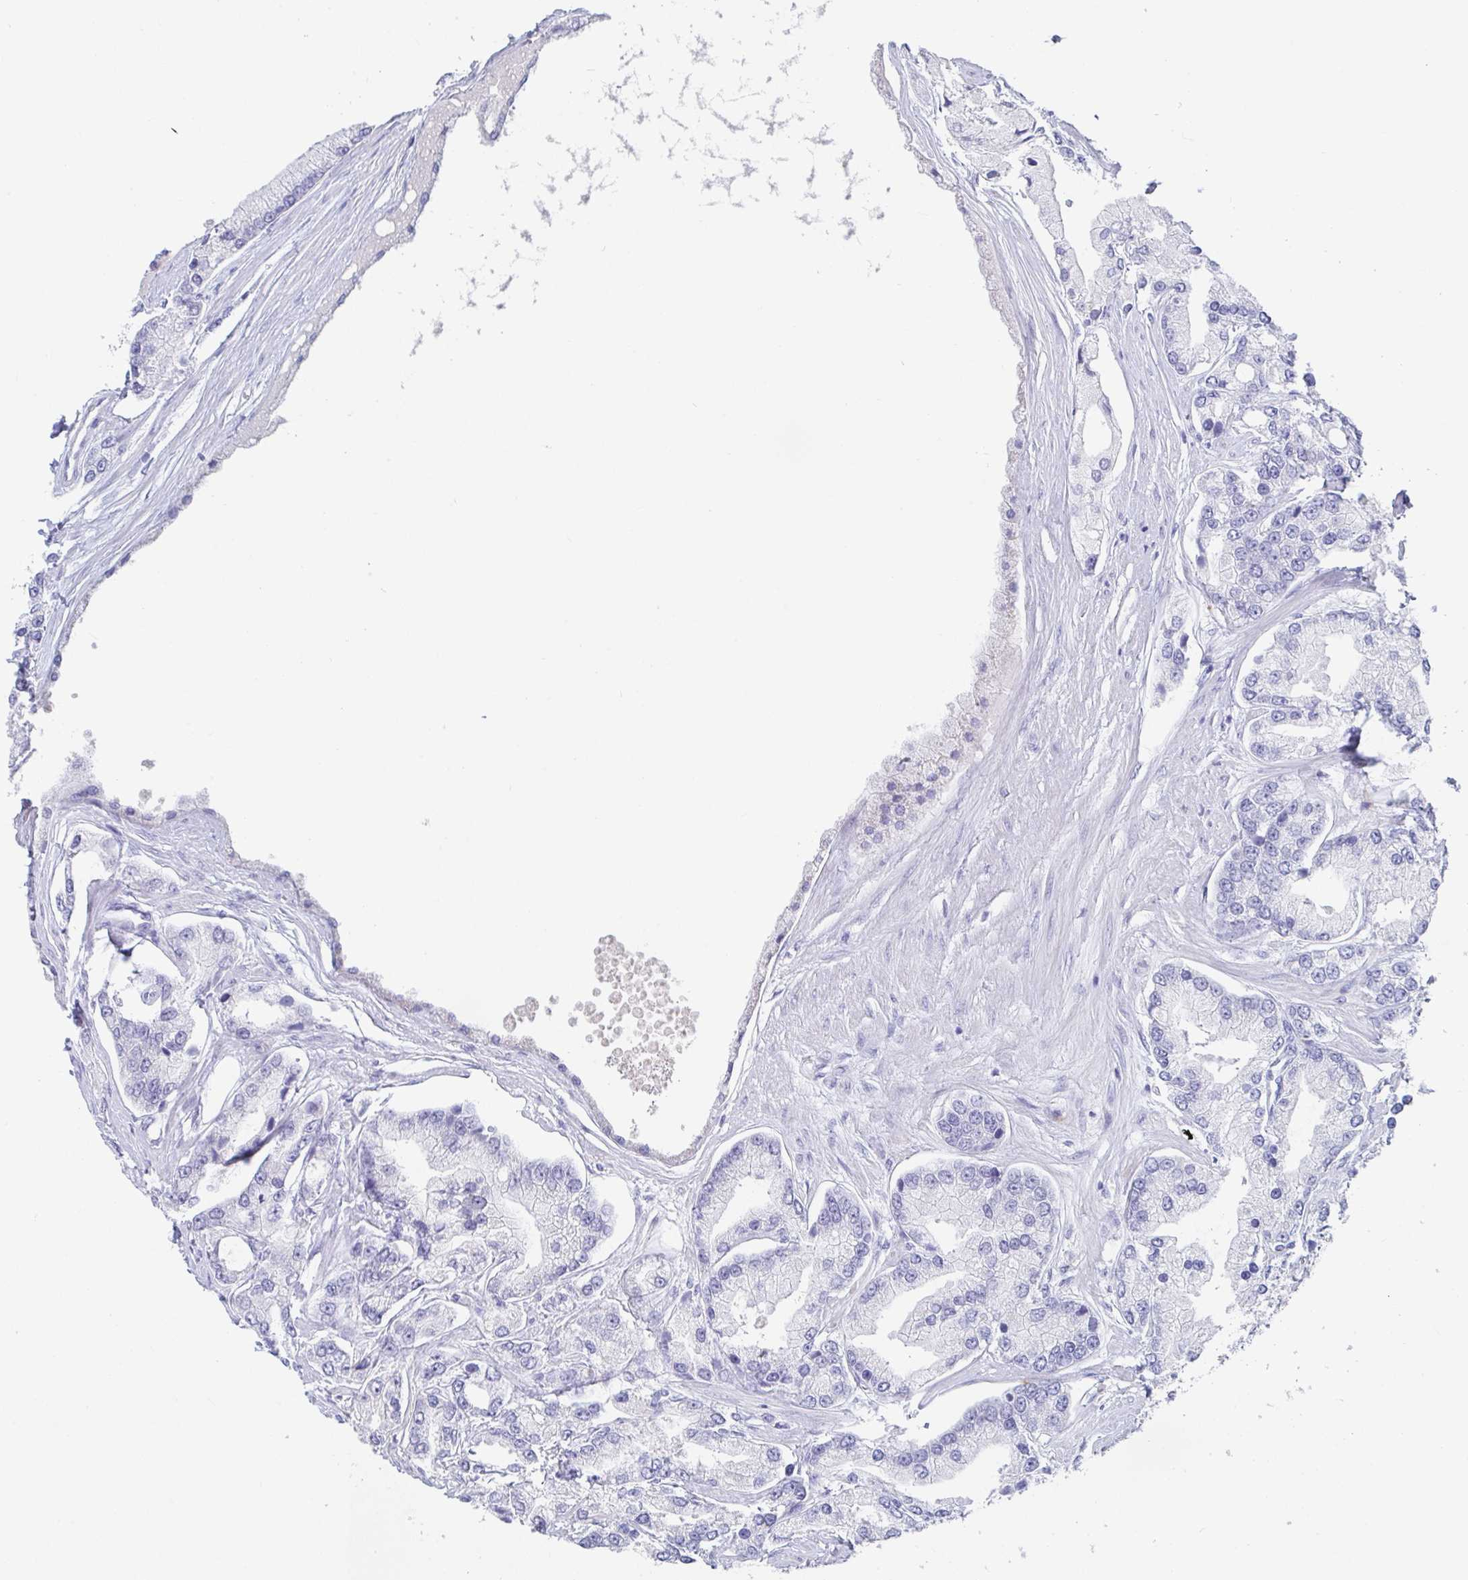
{"staining": {"intensity": "negative", "quantity": "none", "location": "none"}, "tissue": "prostate cancer", "cell_type": "Tumor cells", "image_type": "cancer", "snomed": [{"axis": "morphology", "description": "Adenocarcinoma, High grade"}, {"axis": "topography", "description": "Prostate"}], "caption": "A photomicrograph of prostate adenocarcinoma (high-grade) stained for a protein shows no brown staining in tumor cells.", "gene": "PLA2G1B", "patient": {"sex": "male", "age": 66}}